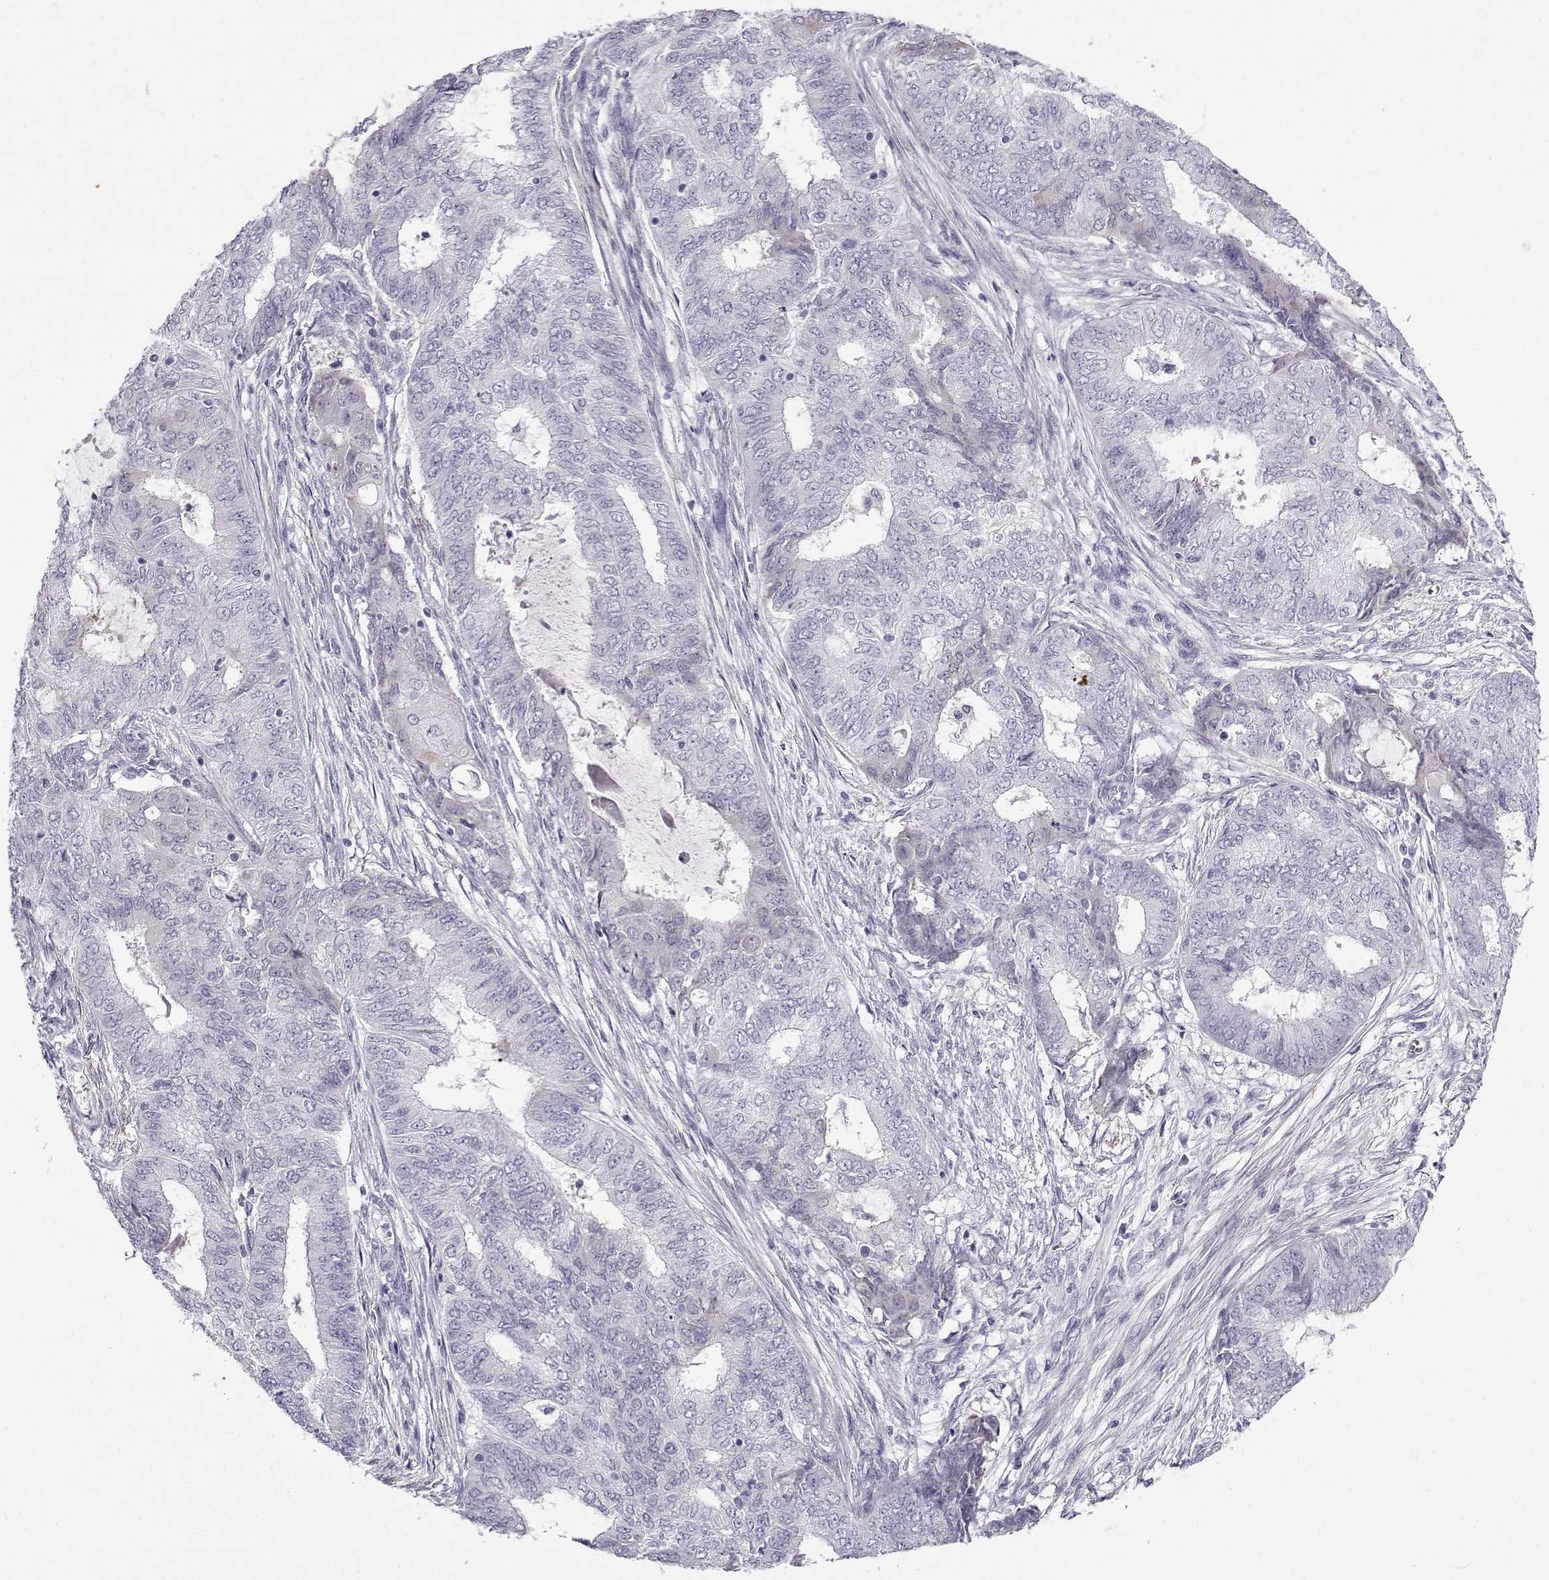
{"staining": {"intensity": "negative", "quantity": "none", "location": "none"}, "tissue": "endometrial cancer", "cell_type": "Tumor cells", "image_type": "cancer", "snomed": [{"axis": "morphology", "description": "Adenocarcinoma, NOS"}, {"axis": "topography", "description": "Endometrium"}], "caption": "Endometrial cancer (adenocarcinoma) was stained to show a protein in brown. There is no significant staining in tumor cells. (Brightfield microscopy of DAB (3,3'-diaminobenzidine) IHC at high magnification).", "gene": "GTSF1L", "patient": {"sex": "female", "age": 62}}